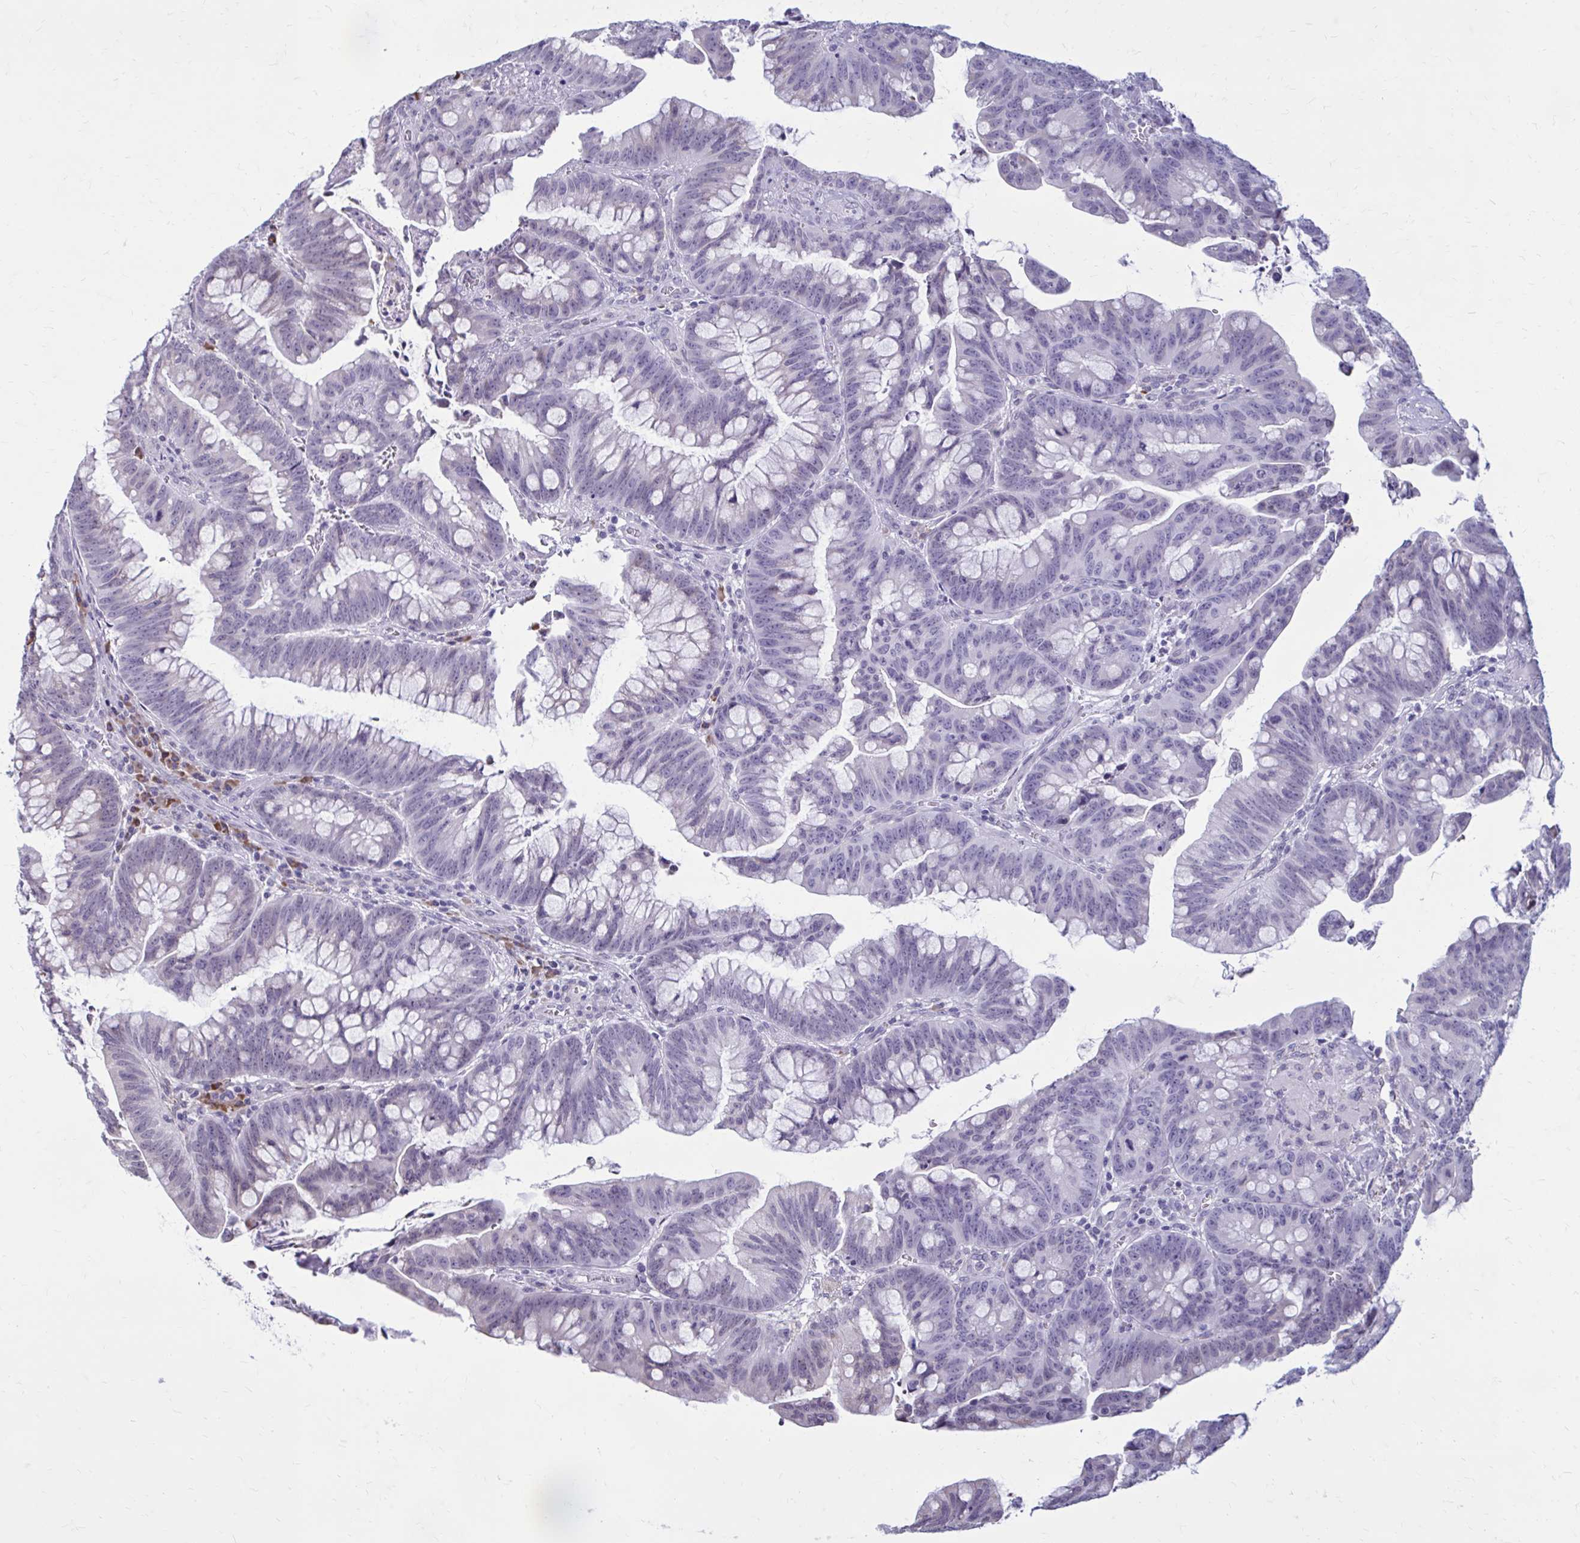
{"staining": {"intensity": "negative", "quantity": "none", "location": "none"}, "tissue": "colorectal cancer", "cell_type": "Tumor cells", "image_type": "cancer", "snomed": [{"axis": "morphology", "description": "Adenocarcinoma, NOS"}, {"axis": "topography", "description": "Colon"}], "caption": "An image of human colorectal cancer is negative for staining in tumor cells. (DAB IHC visualized using brightfield microscopy, high magnification).", "gene": "PROSER1", "patient": {"sex": "male", "age": 62}}